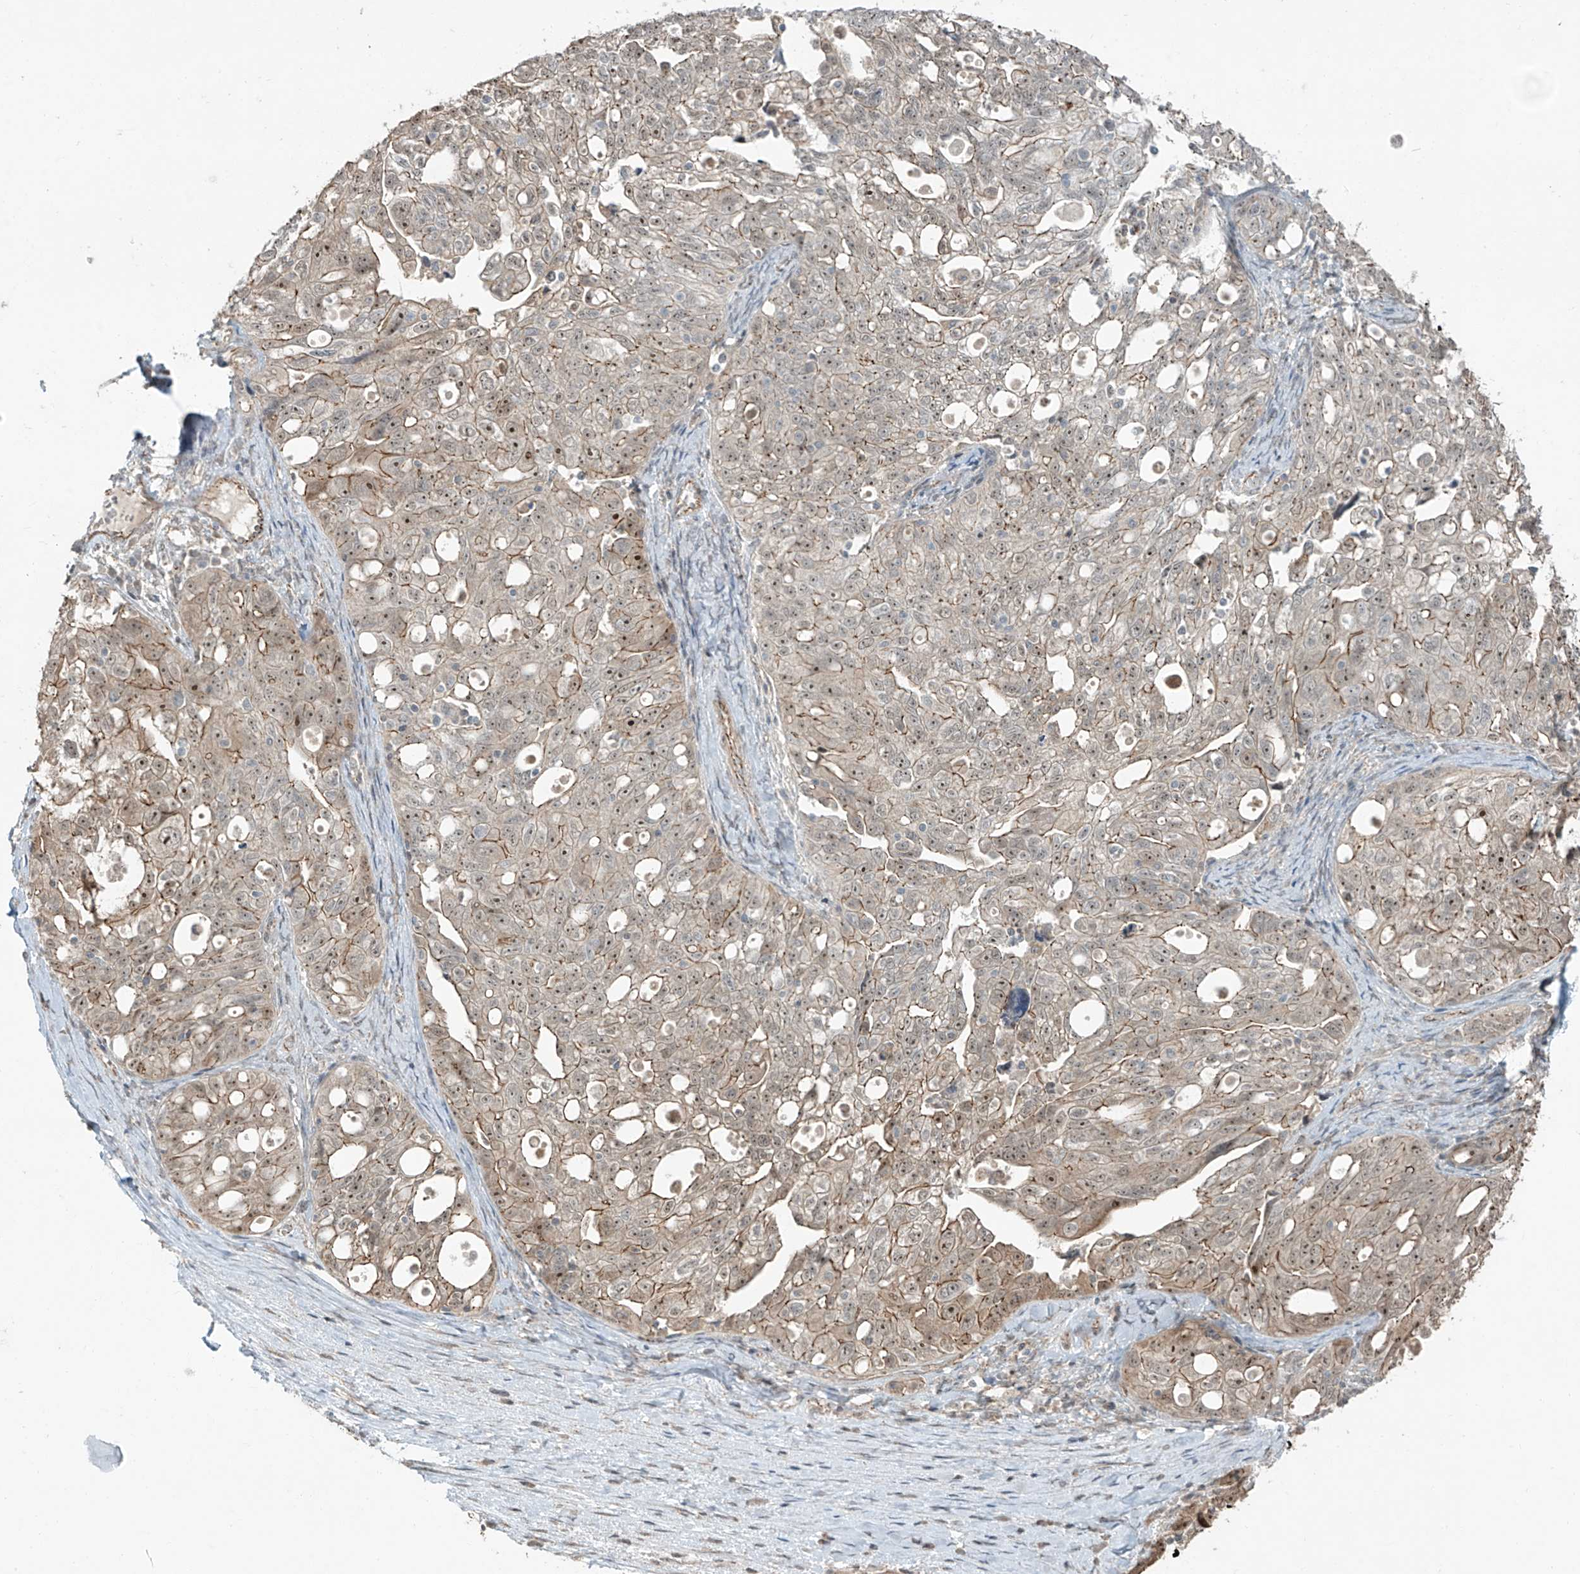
{"staining": {"intensity": "moderate", "quantity": "25%-75%", "location": "cytoplasmic/membranous,nuclear"}, "tissue": "ovarian cancer", "cell_type": "Tumor cells", "image_type": "cancer", "snomed": [{"axis": "morphology", "description": "Carcinoma, NOS"}, {"axis": "morphology", "description": "Cystadenocarcinoma, serous, NOS"}, {"axis": "topography", "description": "Ovary"}], "caption": "This histopathology image displays immunohistochemistry (IHC) staining of human ovarian cancer (serous cystadenocarcinoma), with medium moderate cytoplasmic/membranous and nuclear staining in approximately 25%-75% of tumor cells.", "gene": "ZNF16", "patient": {"sex": "female", "age": 69}}